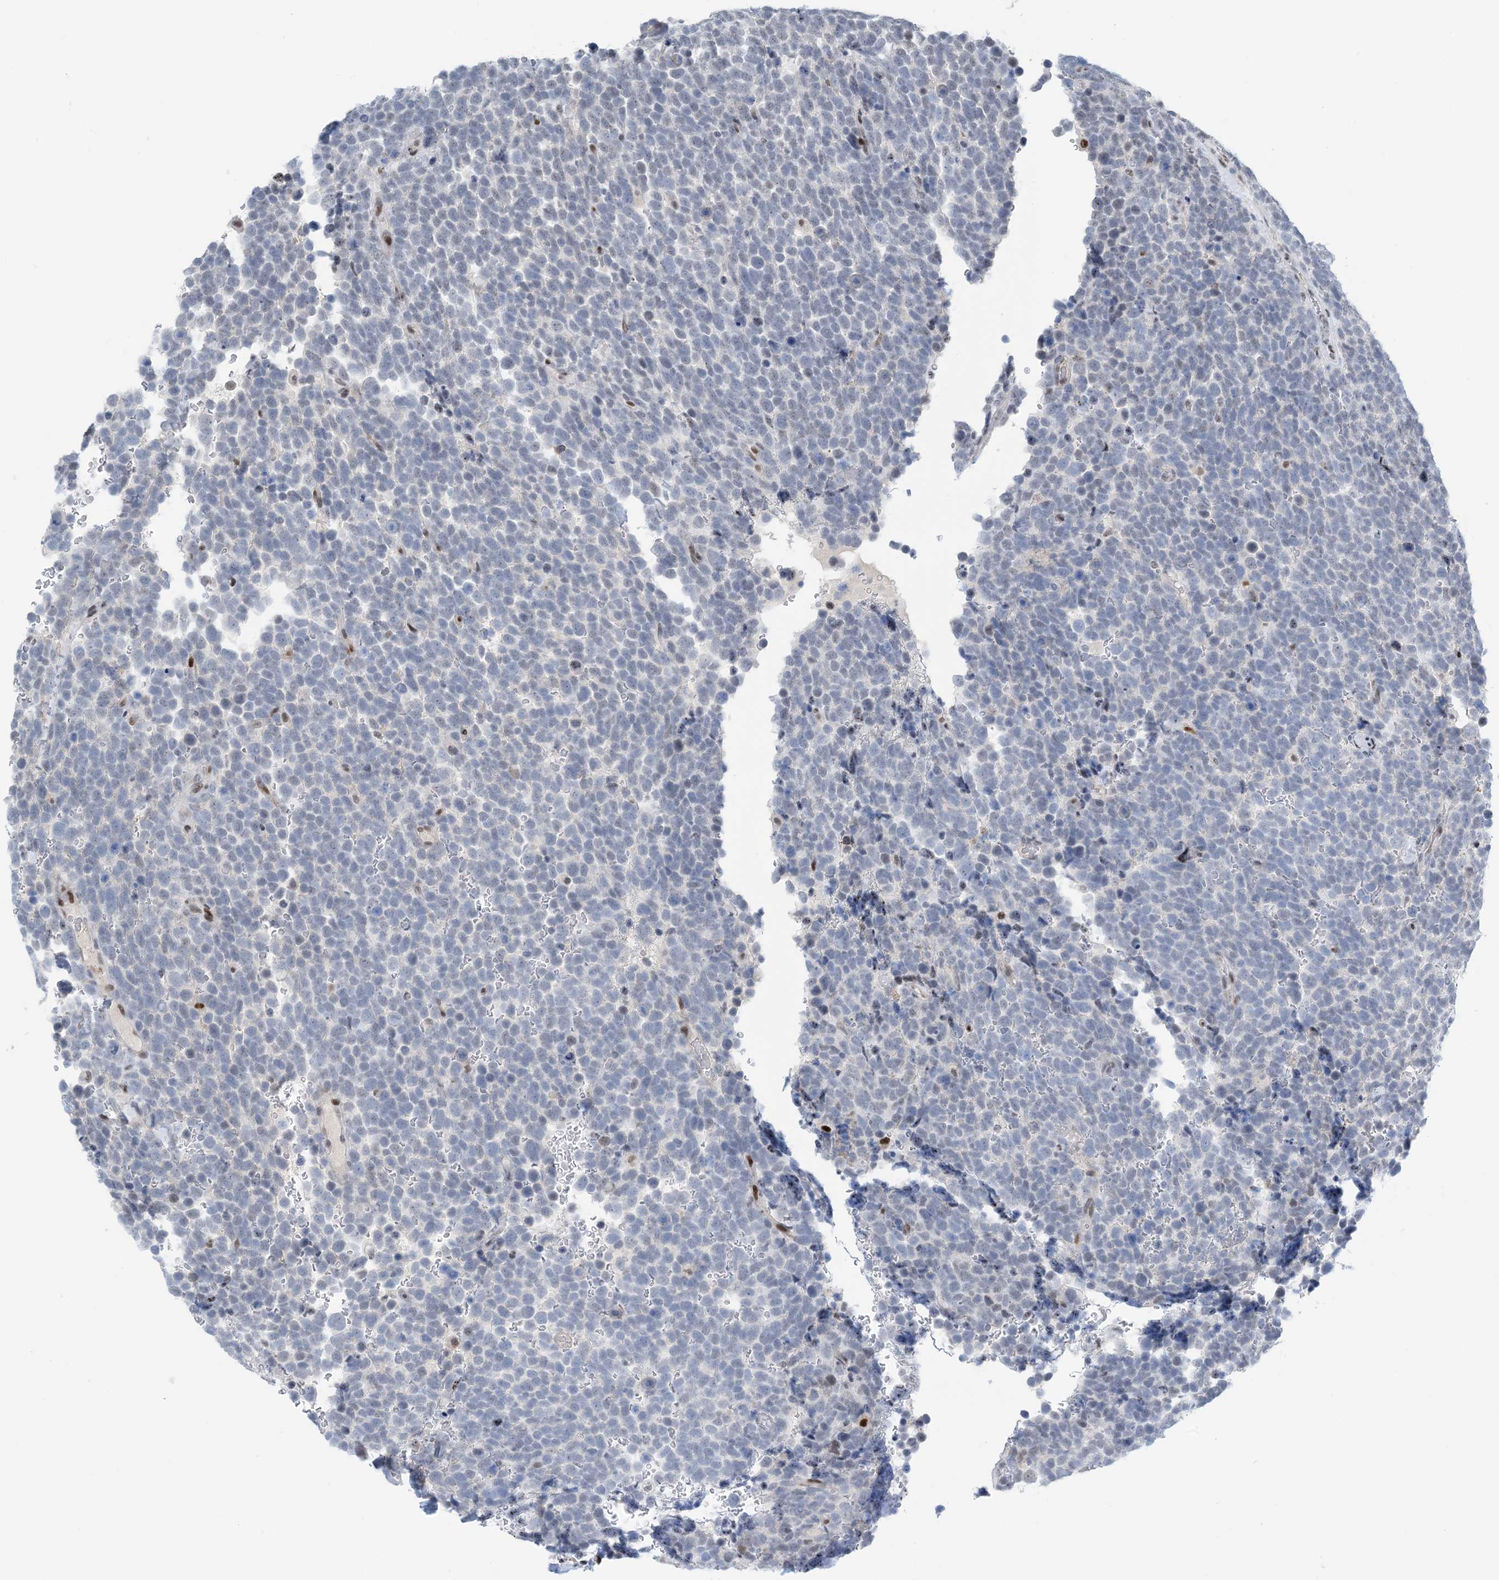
{"staining": {"intensity": "negative", "quantity": "none", "location": "none"}, "tissue": "urothelial cancer", "cell_type": "Tumor cells", "image_type": "cancer", "snomed": [{"axis": "morphology", "description": "Urothelial carcinoma, High grade"}, {"axis": "topography", "description": "Urinary bladder"}], "caption": "A micrograph of urothelial cancer stained for a protein reveals no brown staining in tumor cells.", "gene": "HEMK1", "patient": {"sex": "female", "age": 82}}